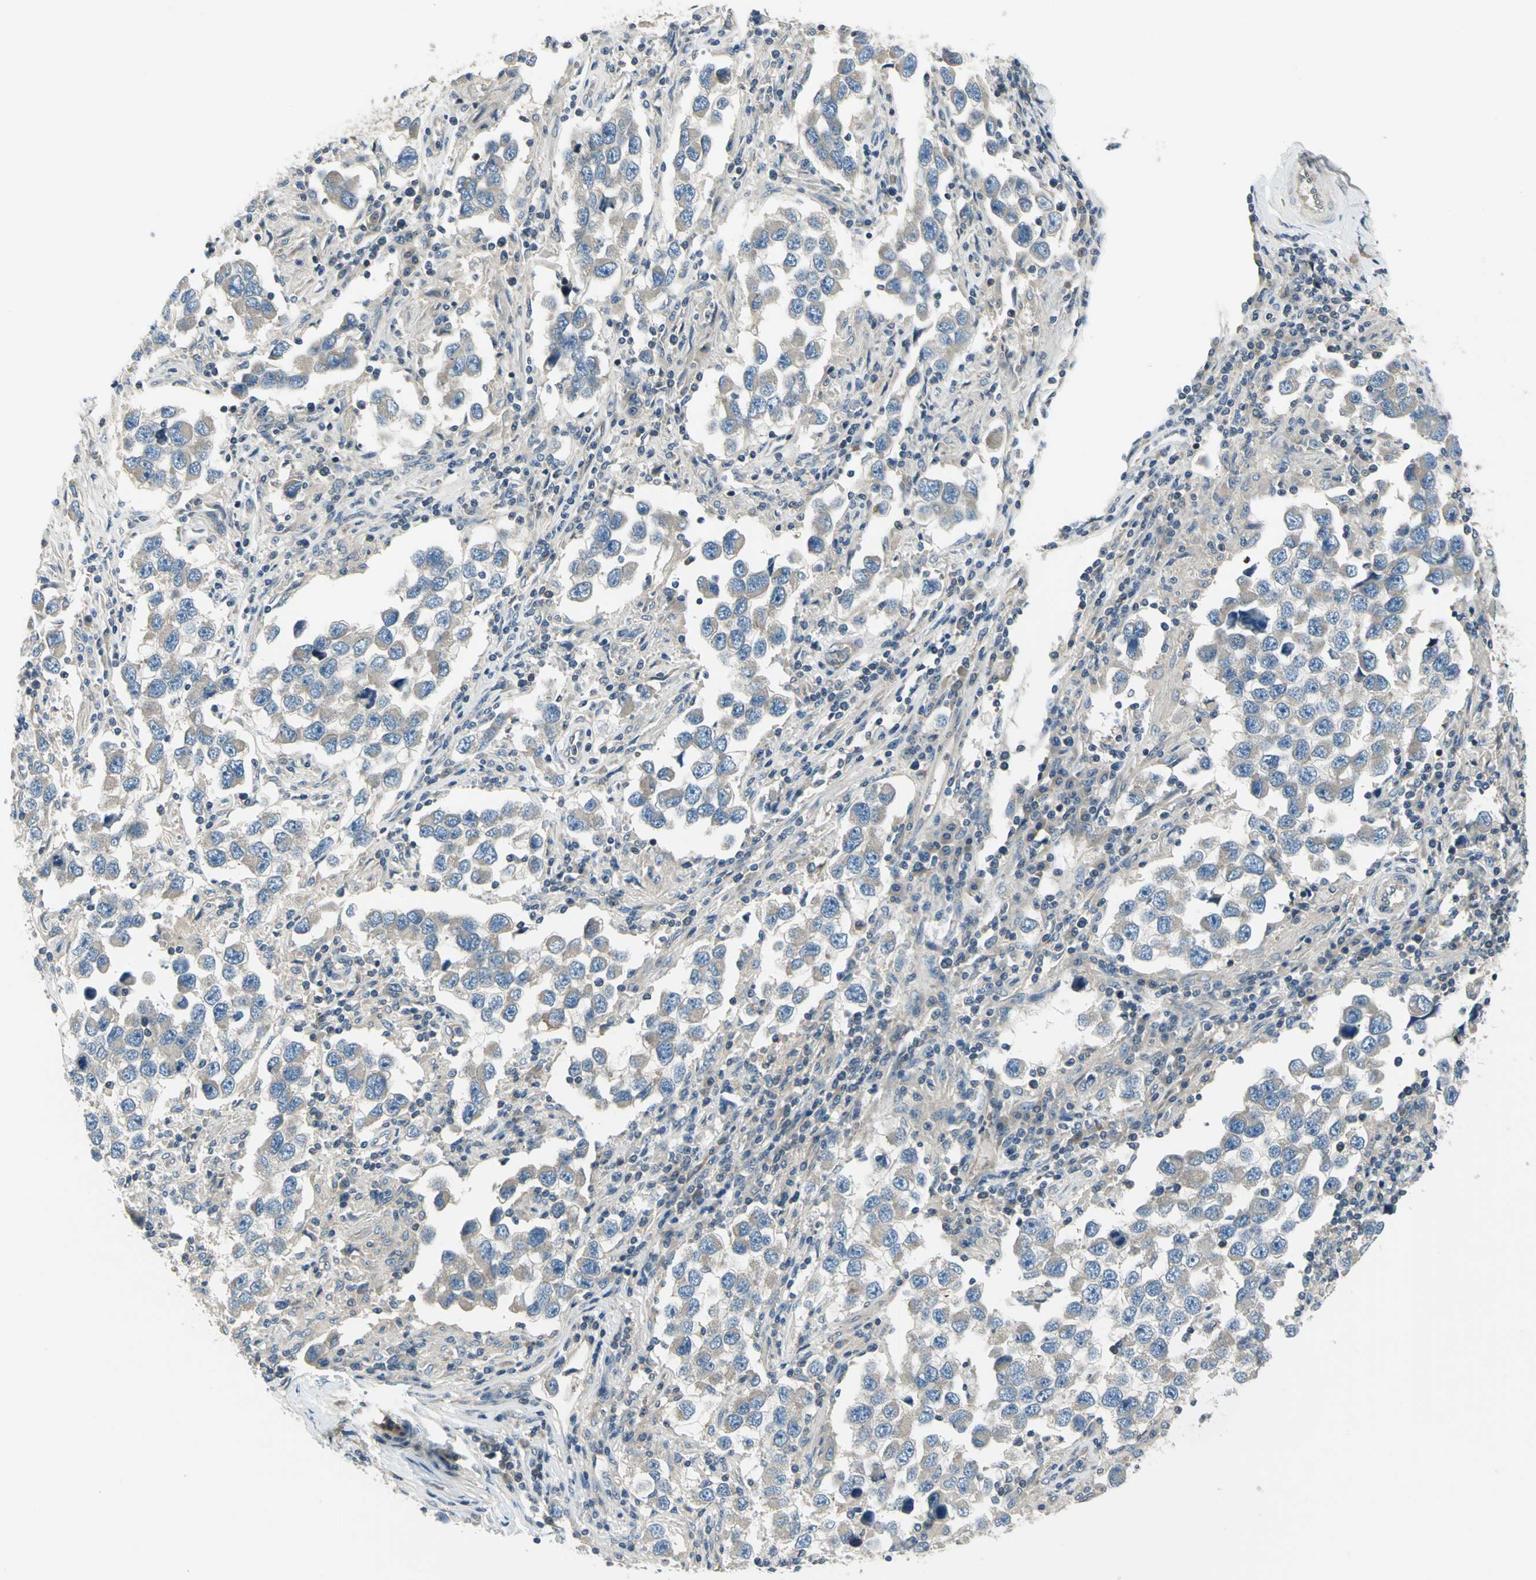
{"staining": {"intensity": "weak", "quantity": ">75%", "location": "cytoplasmic/membranous"}, "tissue": "testis cancer", "cell_type": "Tumor cells", "image_type": "cancer", "snomed": [{"axis": "morphology", "description": "Carcinoma, Embryonal, NOS"}, {"axis": "topography", "description": "Testis"}], "caption": "Immunohistochemical staining of human testis embryonal carcinoma demonstrates low levels of weak cytoplasmic/membranous protein expression in approximately >75% of tumor cells.", "gene": "PRKAA1", "patient": {"sex": "male", "age": 21}}